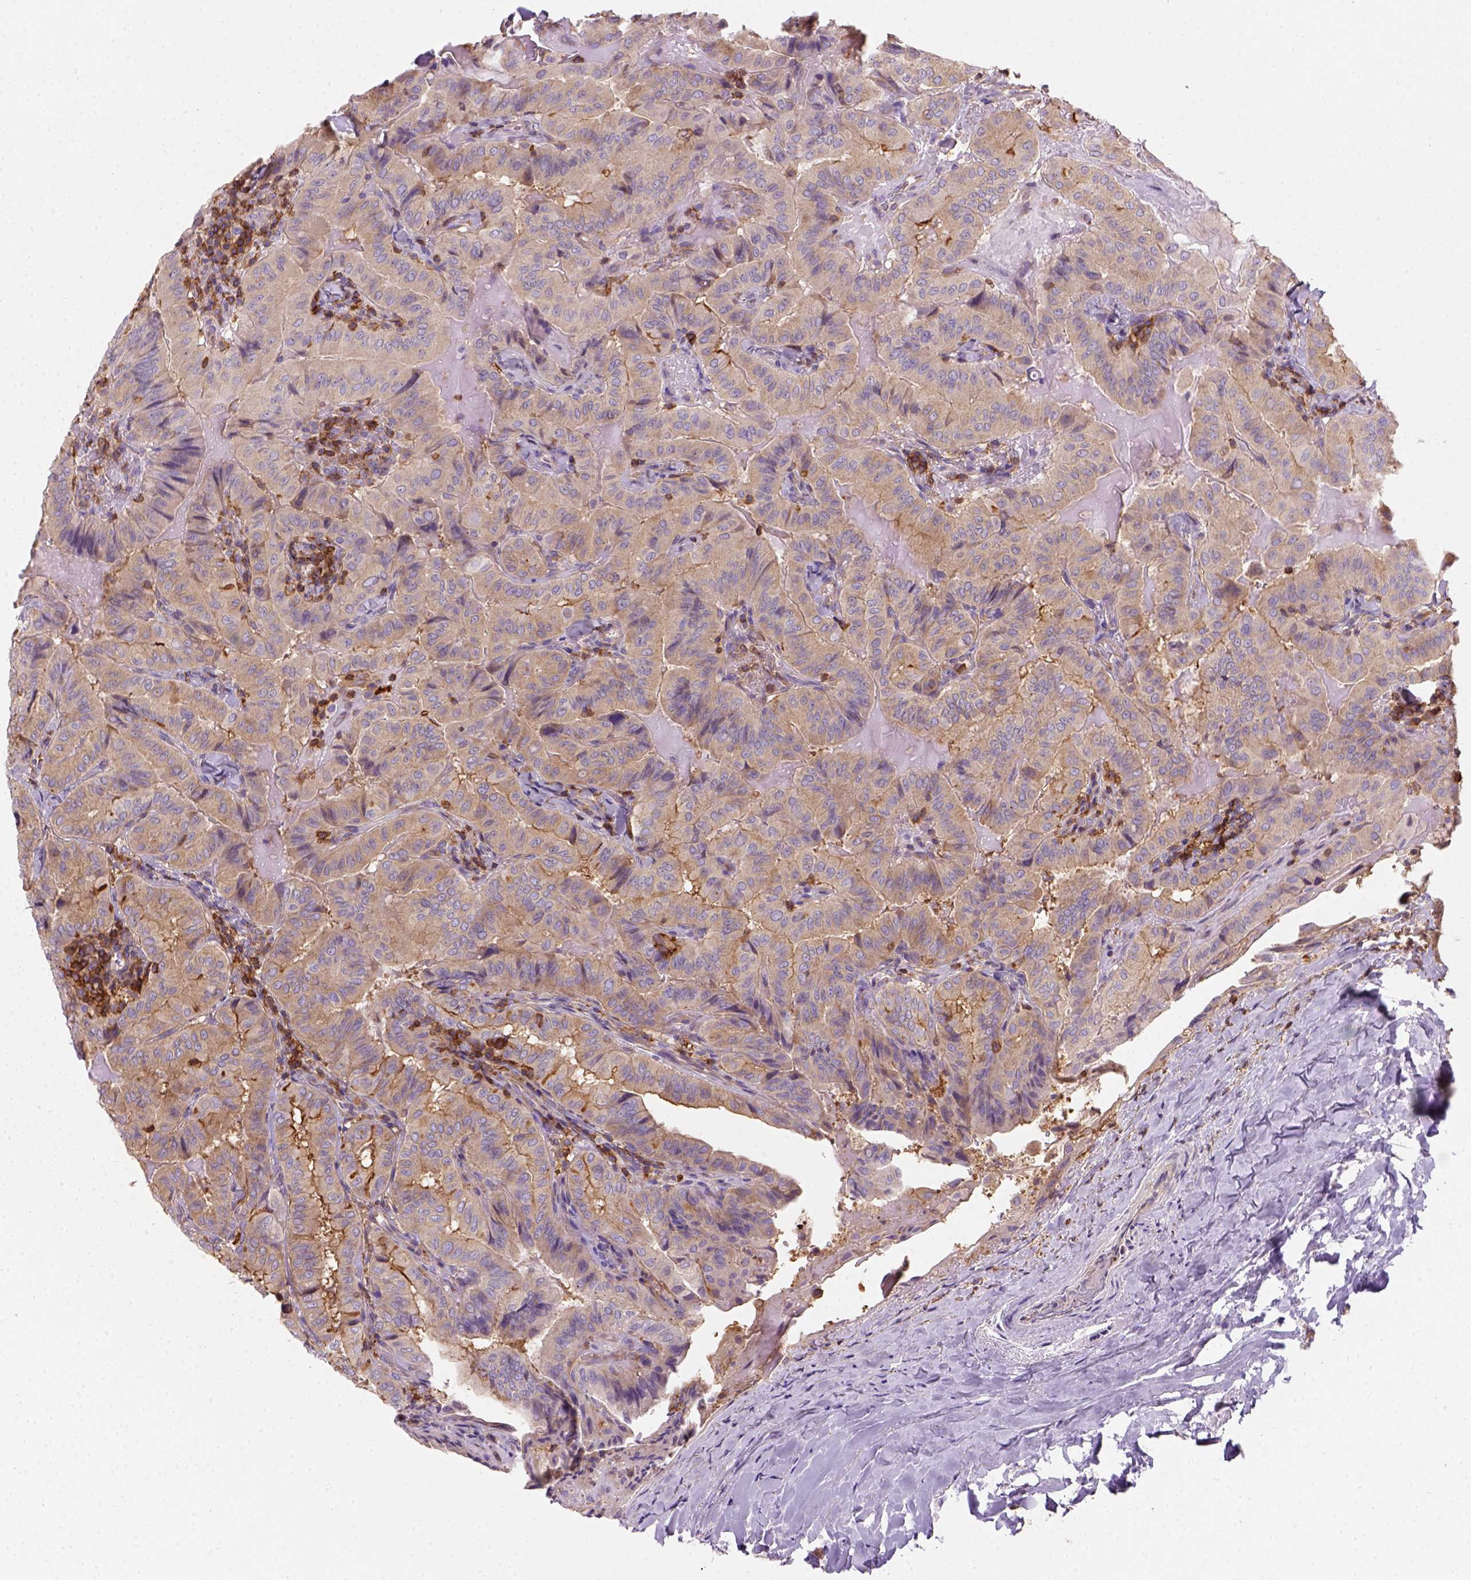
{"staining": {"intensity": "weak", "quantity": ">75%", "location": "cytoplasmic/membranous"}, "tissue": "thyroid cancer", "cell_type": "Tumor cells", "image_type": "cancer", "snomed": [{"axis": "morphology", "description": "Papillary adenocarcinoma, NOS"}, {"axis": "topography", "description": "Thyroid gland"}], "caption": "Protein expression analysis of papillary adenocarcinoma (thyroid) demonstrates weak cytoplasmic/membranous positivity in approximately >75% of tumor cells.", "gene": "GPRC5D", "patient": {"sex": "female", "age": 68}}